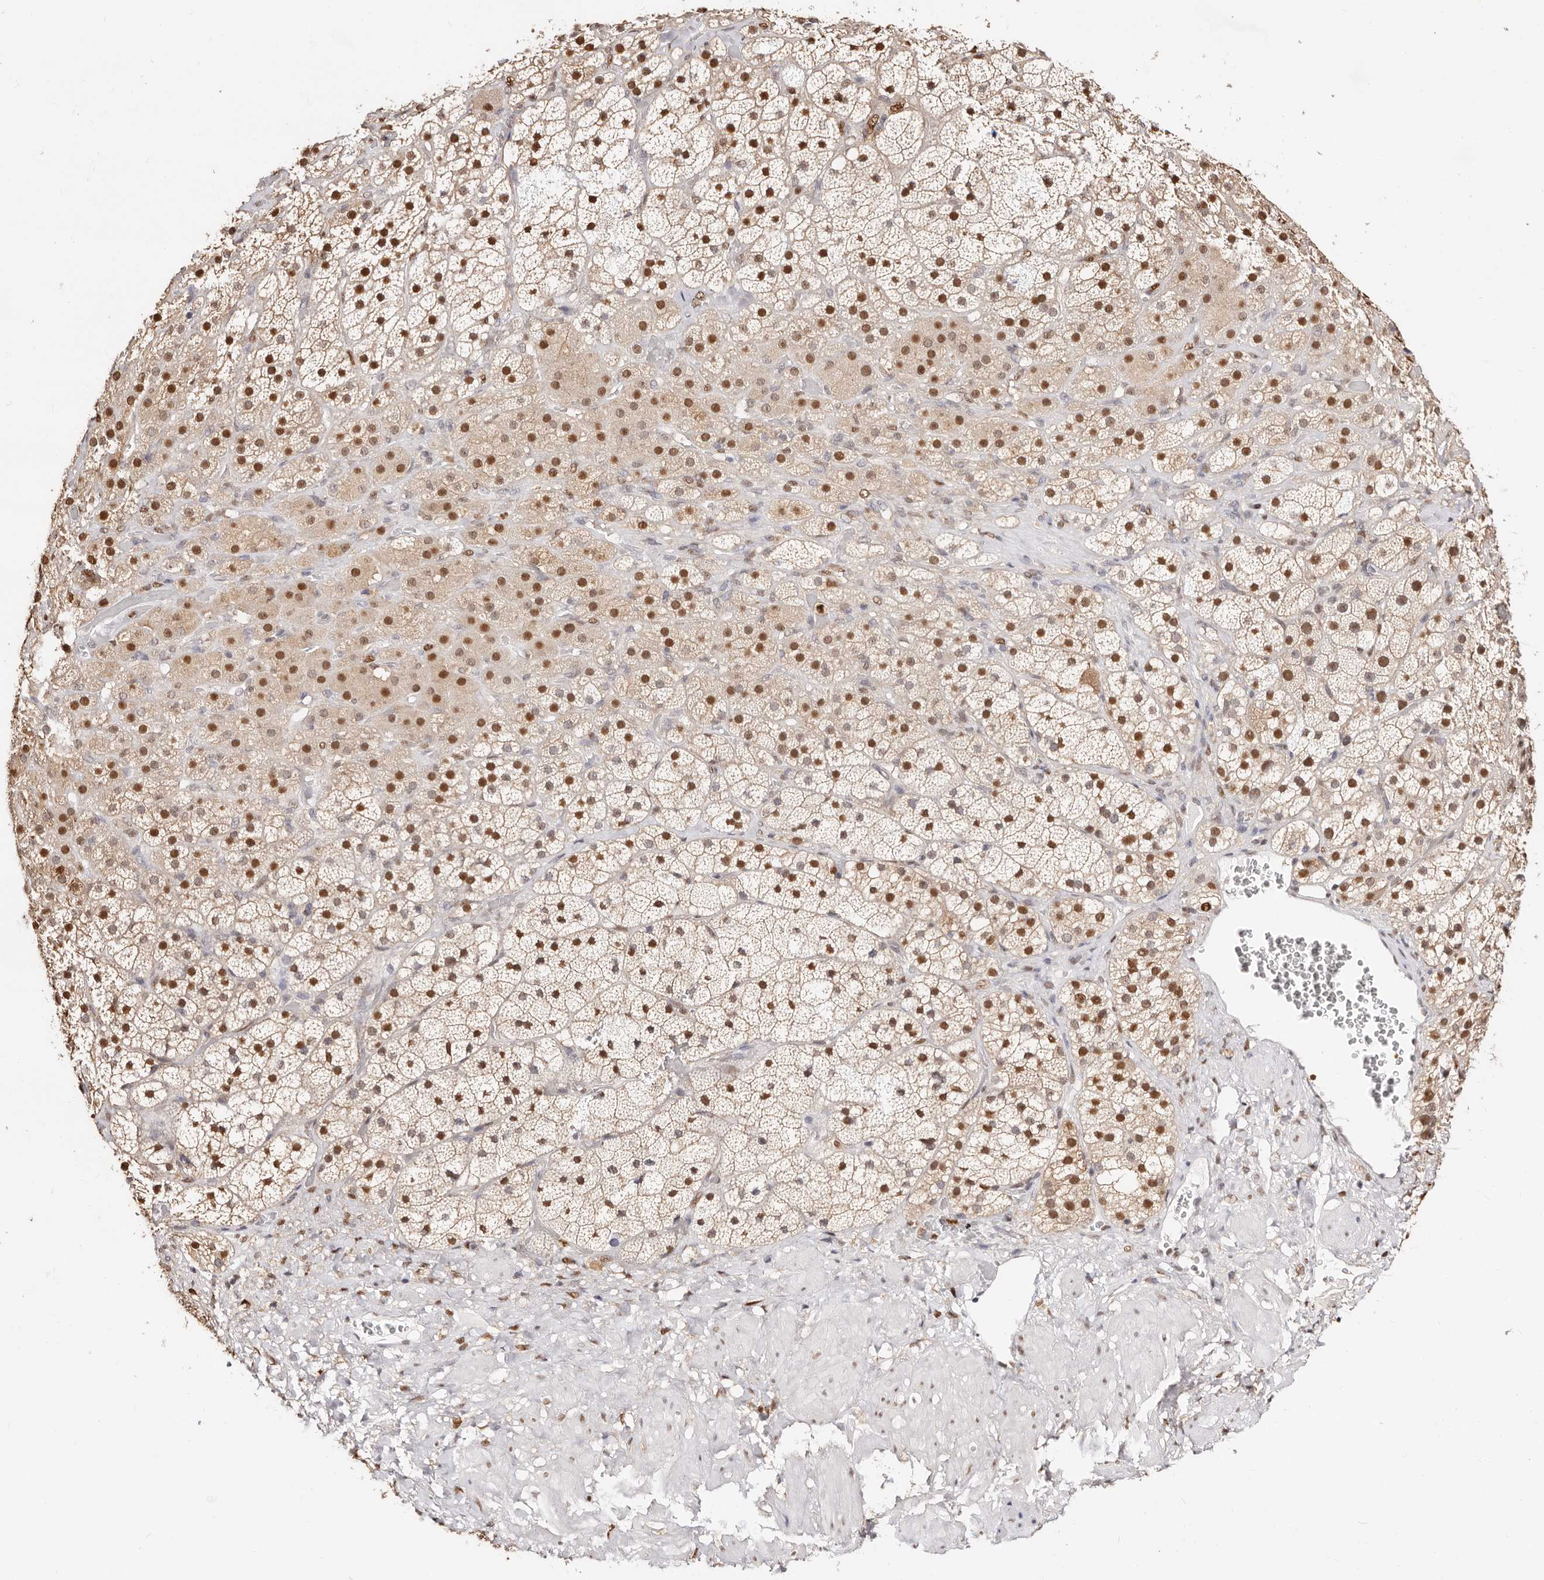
{"staining": {"intensity": "strong", "quantity": ">75%", "location": "nuclear"}, "tissue": "adrenal gland", "cell_type": "Glandular cells", "image_type": "normal", "snomed": [{"axis": "morphology", "description": "Normal tissue, NOS"}, {"axis": "topography", "description": "Adrenal gland"}], "caption": "Approximately >75% of glandular cells in unremarkable human adrenal gland display strong nuclear protein expression as visualized by brown immunohistochemical staining.", "gene": "TKT", "patient": {"sex": "male", "age": 57}}